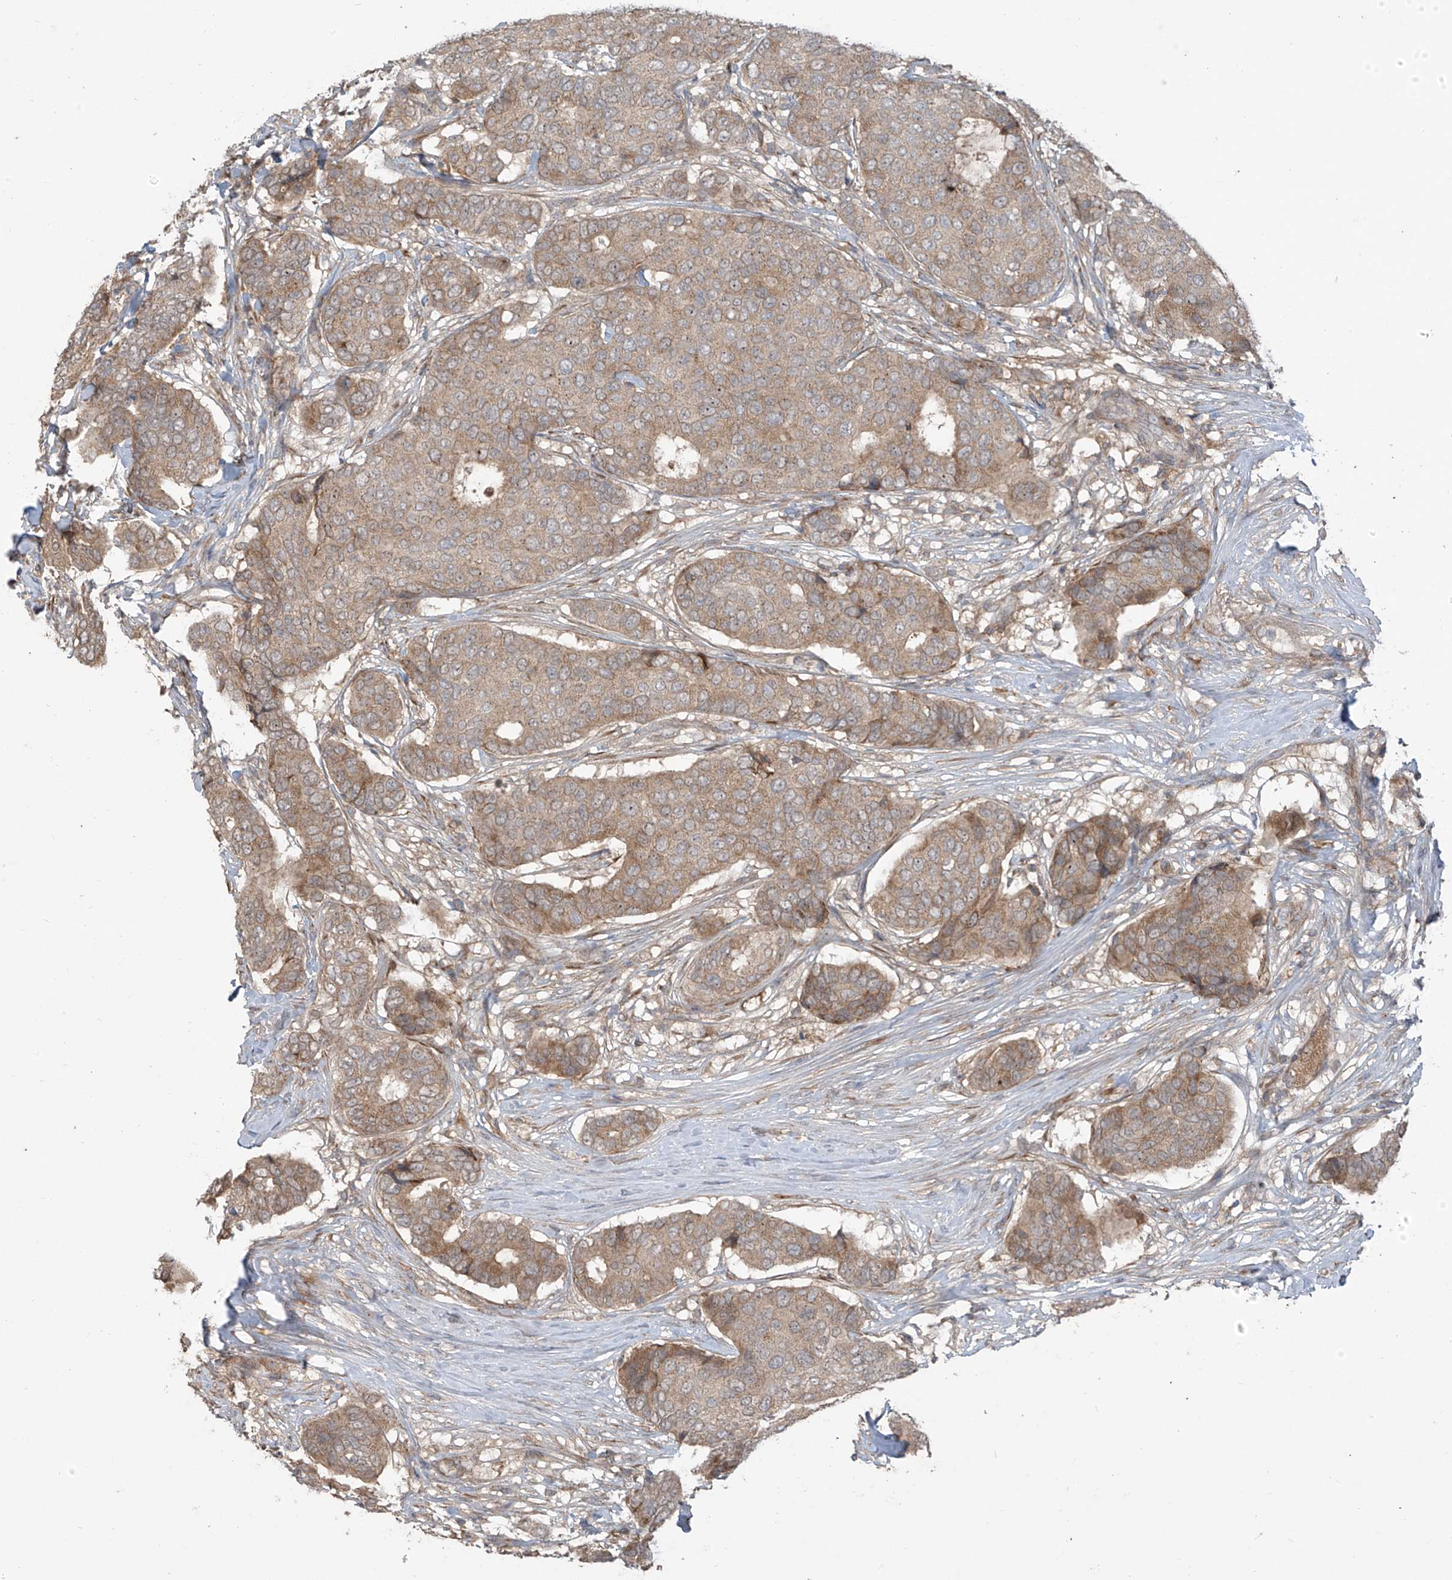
{"staining": {"intensity": "weak", "quantity": ">75%", "location": "cytoplasmic/membranous"}, "tissue": "breast cancer", "cell_type": "Tumor cells", "image_type": "cancer", "snomed": [{"axis": "morphology", "description": "Duct carcinoma"}, {"axis": "topography", "description": "Breast"}], "caption": "Immunohistochemistry staining of breast cancer (infiltrating ductal carcinoma), which demonstrates low levels of weak cytoplasmic/membranous staining in about >75% of tumor cells indicating weak cytoplasmic/membranous protein expression. The staining was performed using DAB (brown) for protein detection and nuclei were counterstained in hematoxylin (blue).", "gene": "KATNIP", "patient": {"sex": "female", "age": 75}}